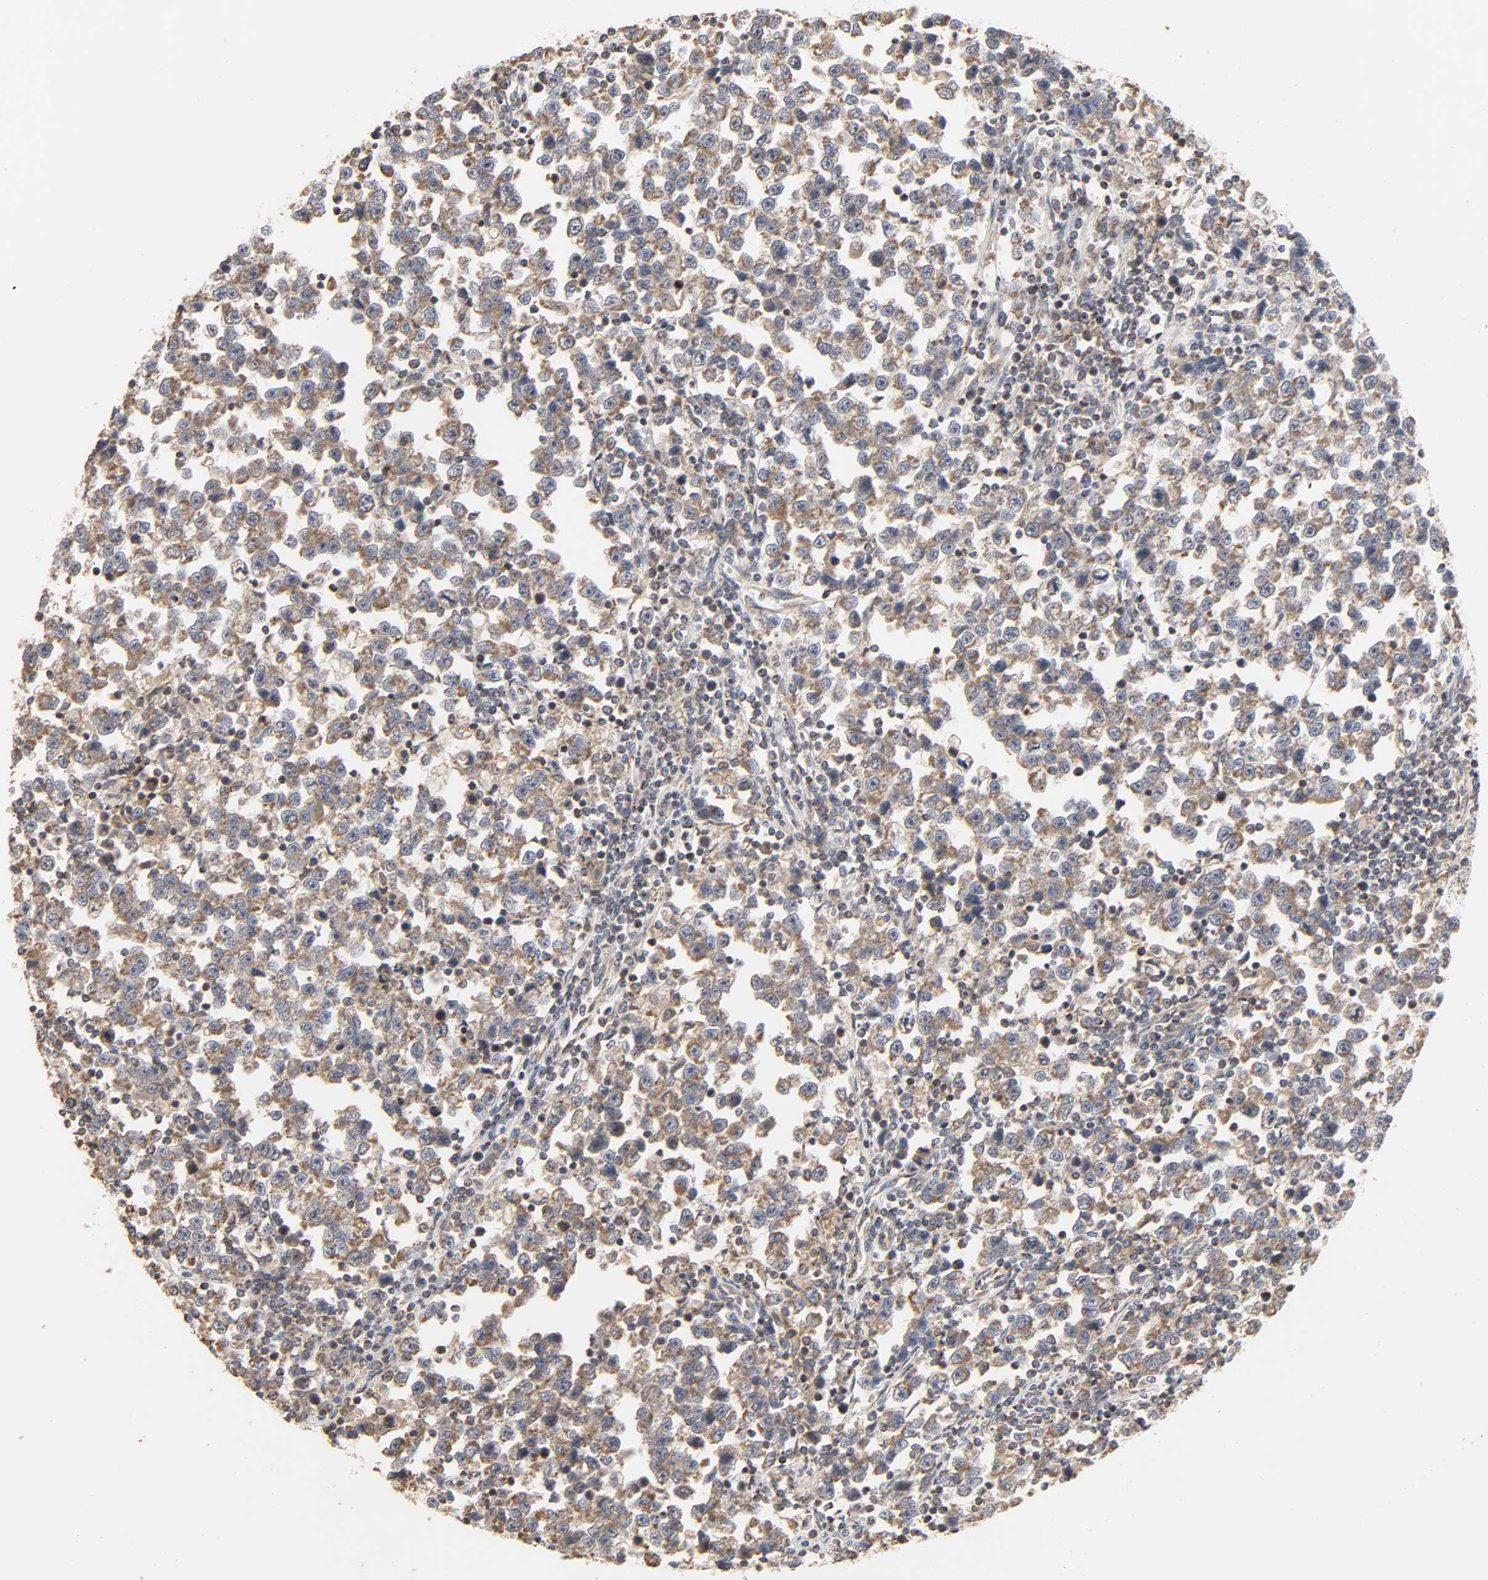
{"staining": {"intensity": "moderate", "quantity": ">75%", "location": "cytoplasmic/membranous"}, "tissue": "testis cancer", "cell_type": "Tumor cells", "image_type": "cancer", "snomed": [{"axis": "morphology", "description": "Seminoma, NOS"}, {"axis": "topography", "description": "Testis"}], "caption": "Protein staining demonstrates moderate cytoplasmic/membranous expression in approximately >75% of tumor cells in seminoma (testis).", "gene": "CLEC4E", "patient": {"sex": "male", "age": 43}}